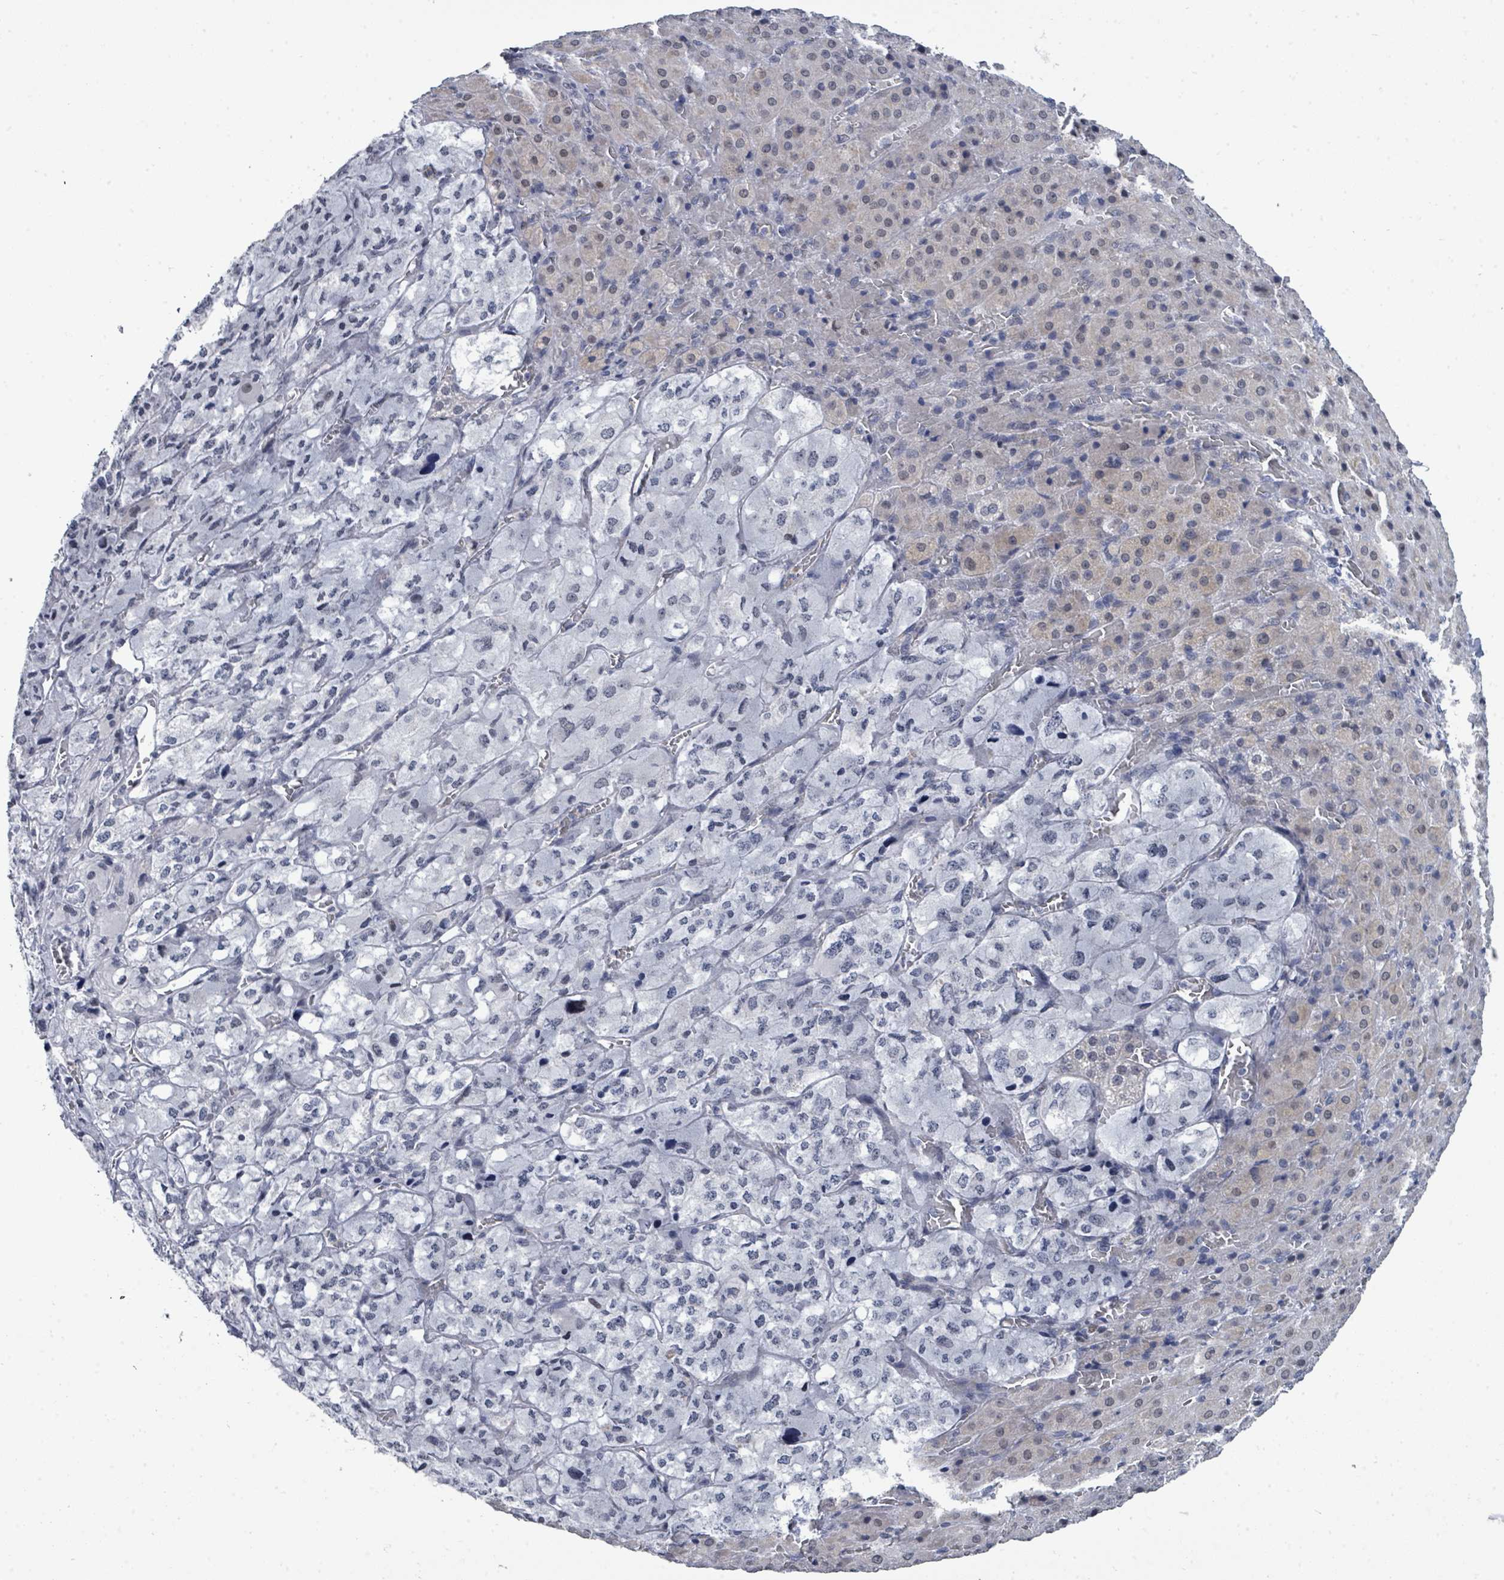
{"staining": {"intensity": "weak", "quantity": "25%-75%", "location": "nuclear"}, "tissue": "adrenal gland", "cell_type": "Glandular cells", "image_type": "normal", "snomed": [{"axis": "morphology", "description": "Normal tissue, NOS"}, {"axis": "topography", "description": "Adrenal gland"}], "caption": "A high-resolution image shows IHC staining of unremarkable adrenal gland, which shows weak nuclear expression in approximately 25%-75% of glandular cells.", "gene": "CT45A10", "patient": {"sex": "female", "age": 41}}